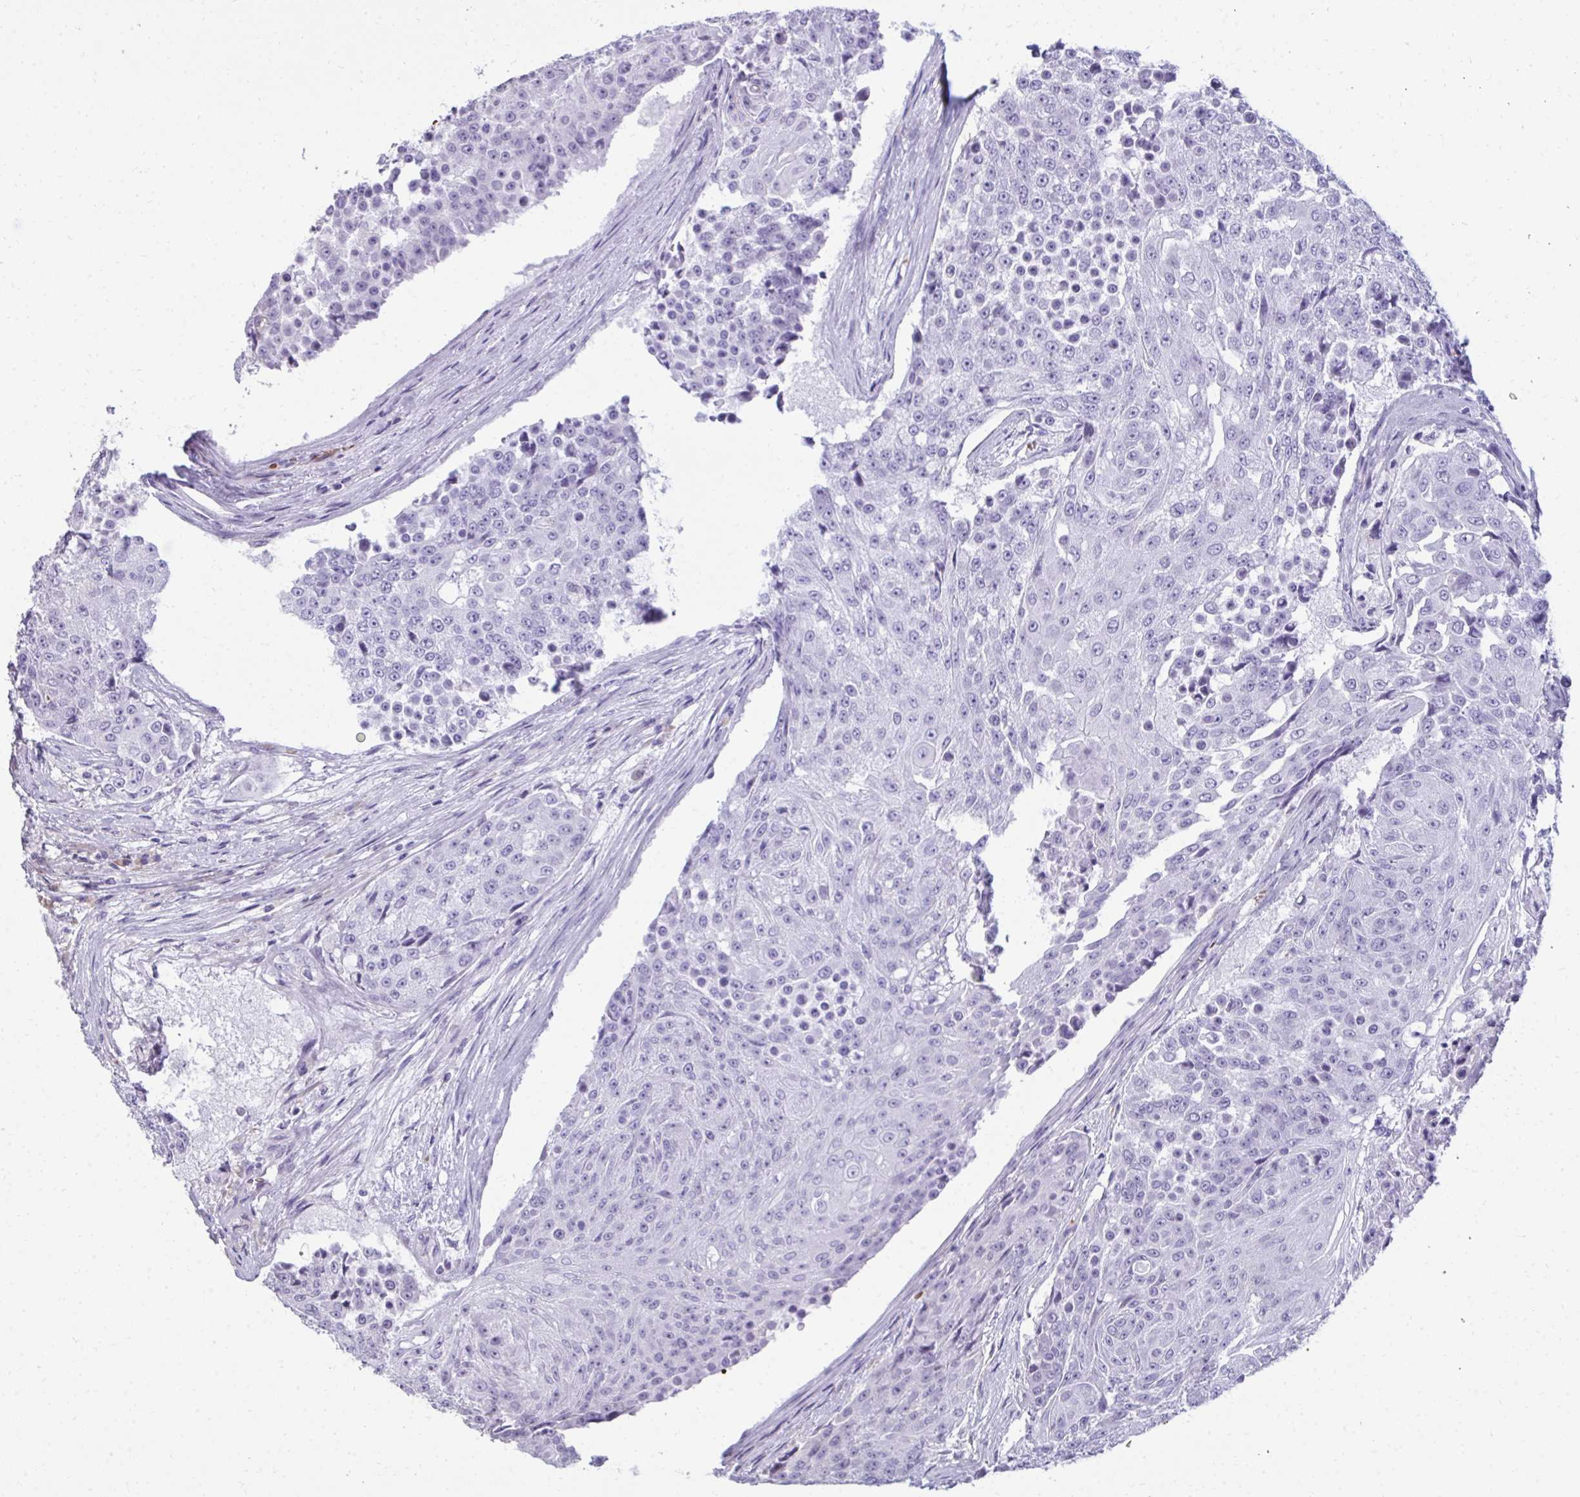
{"staining": {"intensity": "negative", "quantity": "none", "location": "none"}, "tissue": "urothelial cancer", "cell_type": "Tumor cells", "image_type": "cancer", "snomed": [{"axis": "morphology", "description": "Urothelial carcinoma, High grade"}, {"axis": "topography", "description": "Urinary bladder"}], "caption": "Tumor cells show no significant protein staining in urothelial cancer.", "gene": "FIBCD1", "patient": {"sex": "female", "age": 63}}